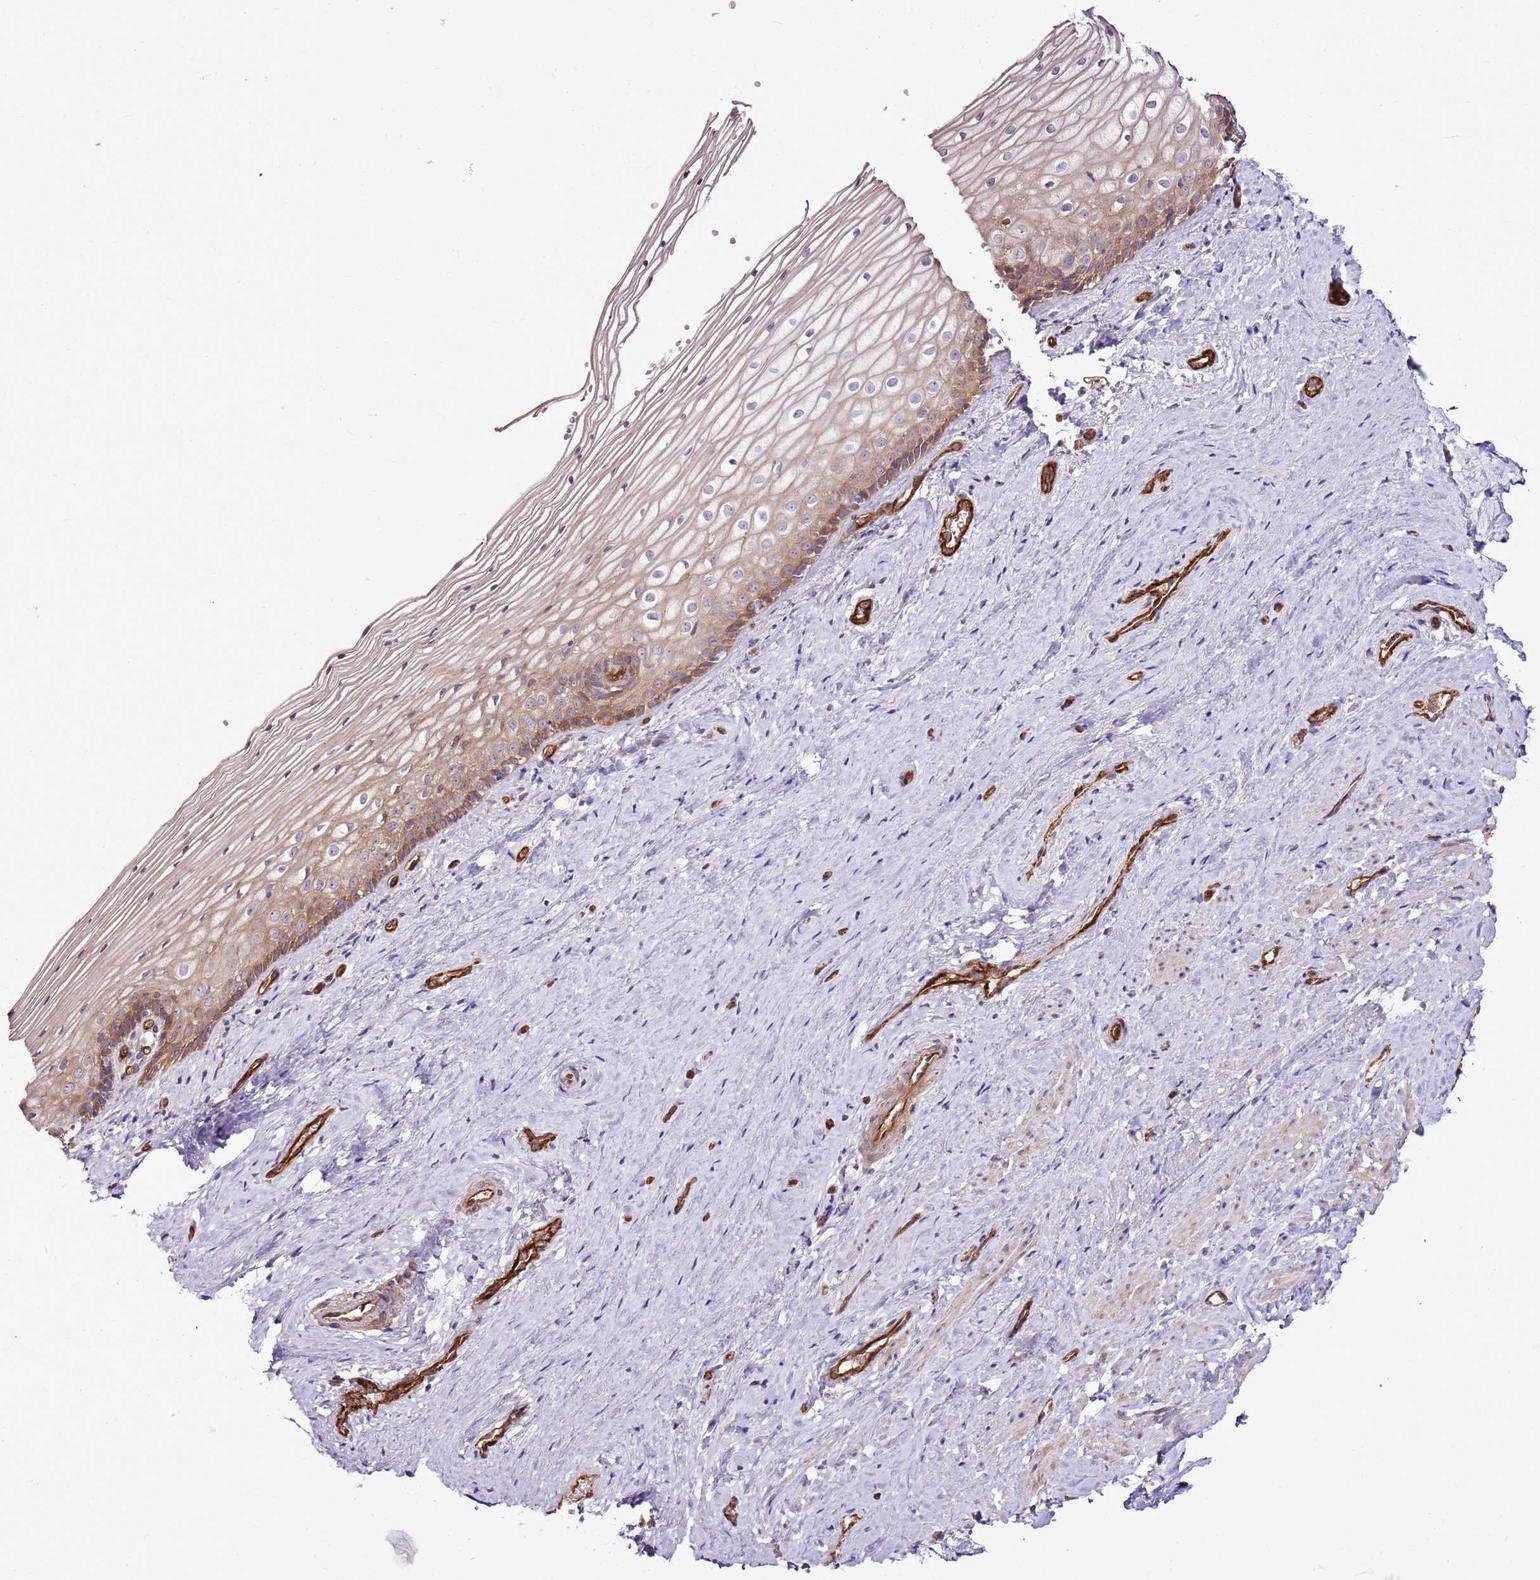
{"staining": {"intensity": "moderate", "quantity": "25%-75%", "location": "cytoplasmic/membranous"}, "tissue": "vagina", "cell_type": "Squamous epithelial cells", "image_type": "normal", "snomed": [{"axis": "morphology", "description": "Normal tissue, NOS"}, {"axis": "topography", "description": "Vagina"}], "caption": "Moderate cytoplasmic/membranous protein expression is seen in about 25%-75% of squamous epithelial cells in vagina. (DAB (3,3'-diaminobenzidine) = brown stain, brightfield microscopy at high magnification).", "gene": "ZNF827", "patient": {"sex": "female", "age": 46}}